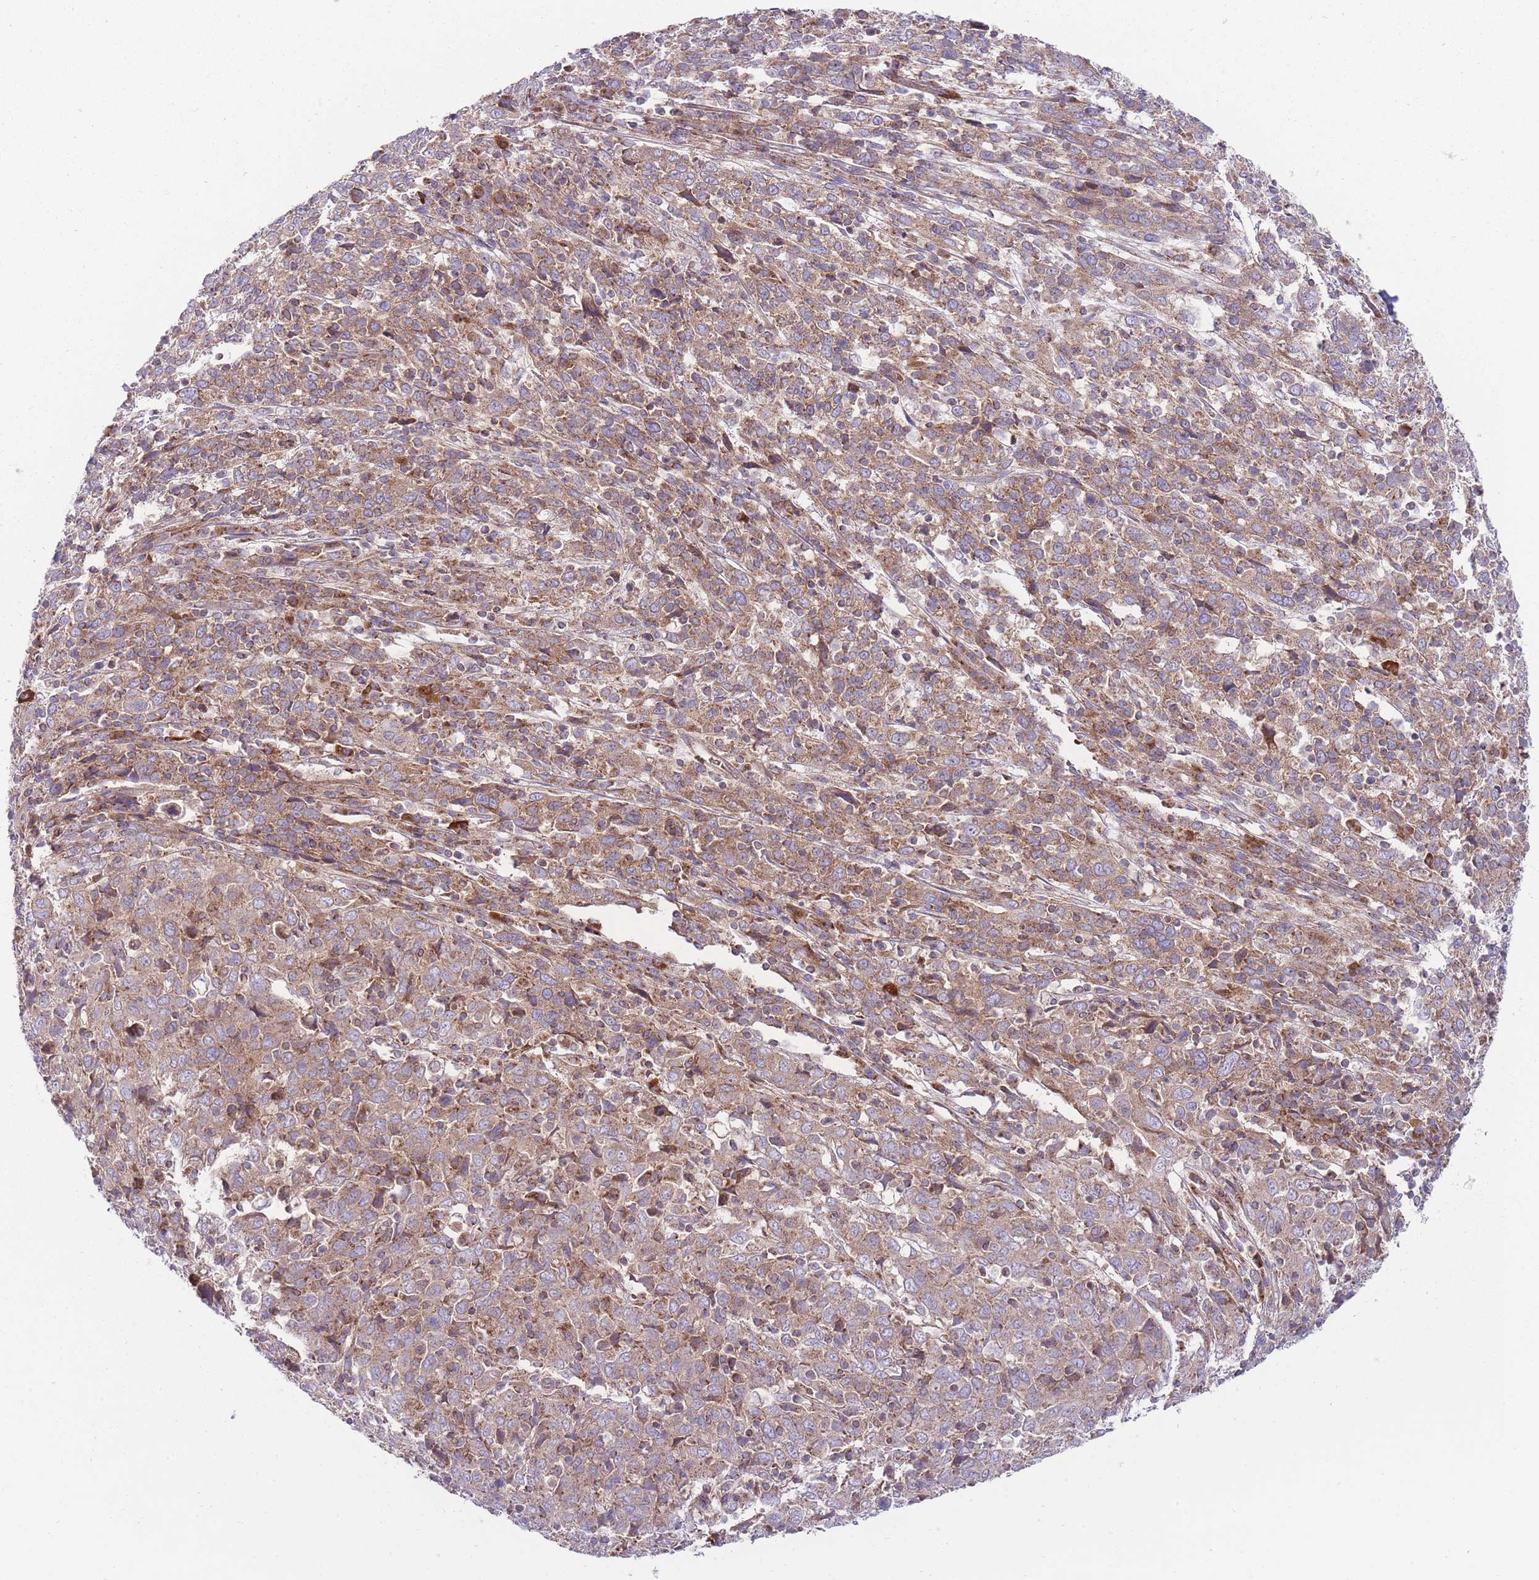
{"staining": {"intensity": "moderate", "quantity": ">75%", "location": "cytoplasmic/membranous"}, "tissue": "cervical cancer", "cell_type": "Tumor cells", "image_type": "cancer", "snomed": [{"axis": "morphology", "description": "Squamous cell carcinoma, NOS"}, {"axis": "topography", "description": "Cervix"}], "caption": "IHC micrograph of cervical cancer stained for a protein (brown), which exhibits medium levels of moderate cytoplasmic/membranous staining in about >75% of tumor cells.", "gene": "ANKRD10", "patient": {"sex": "female", "age": 46}}